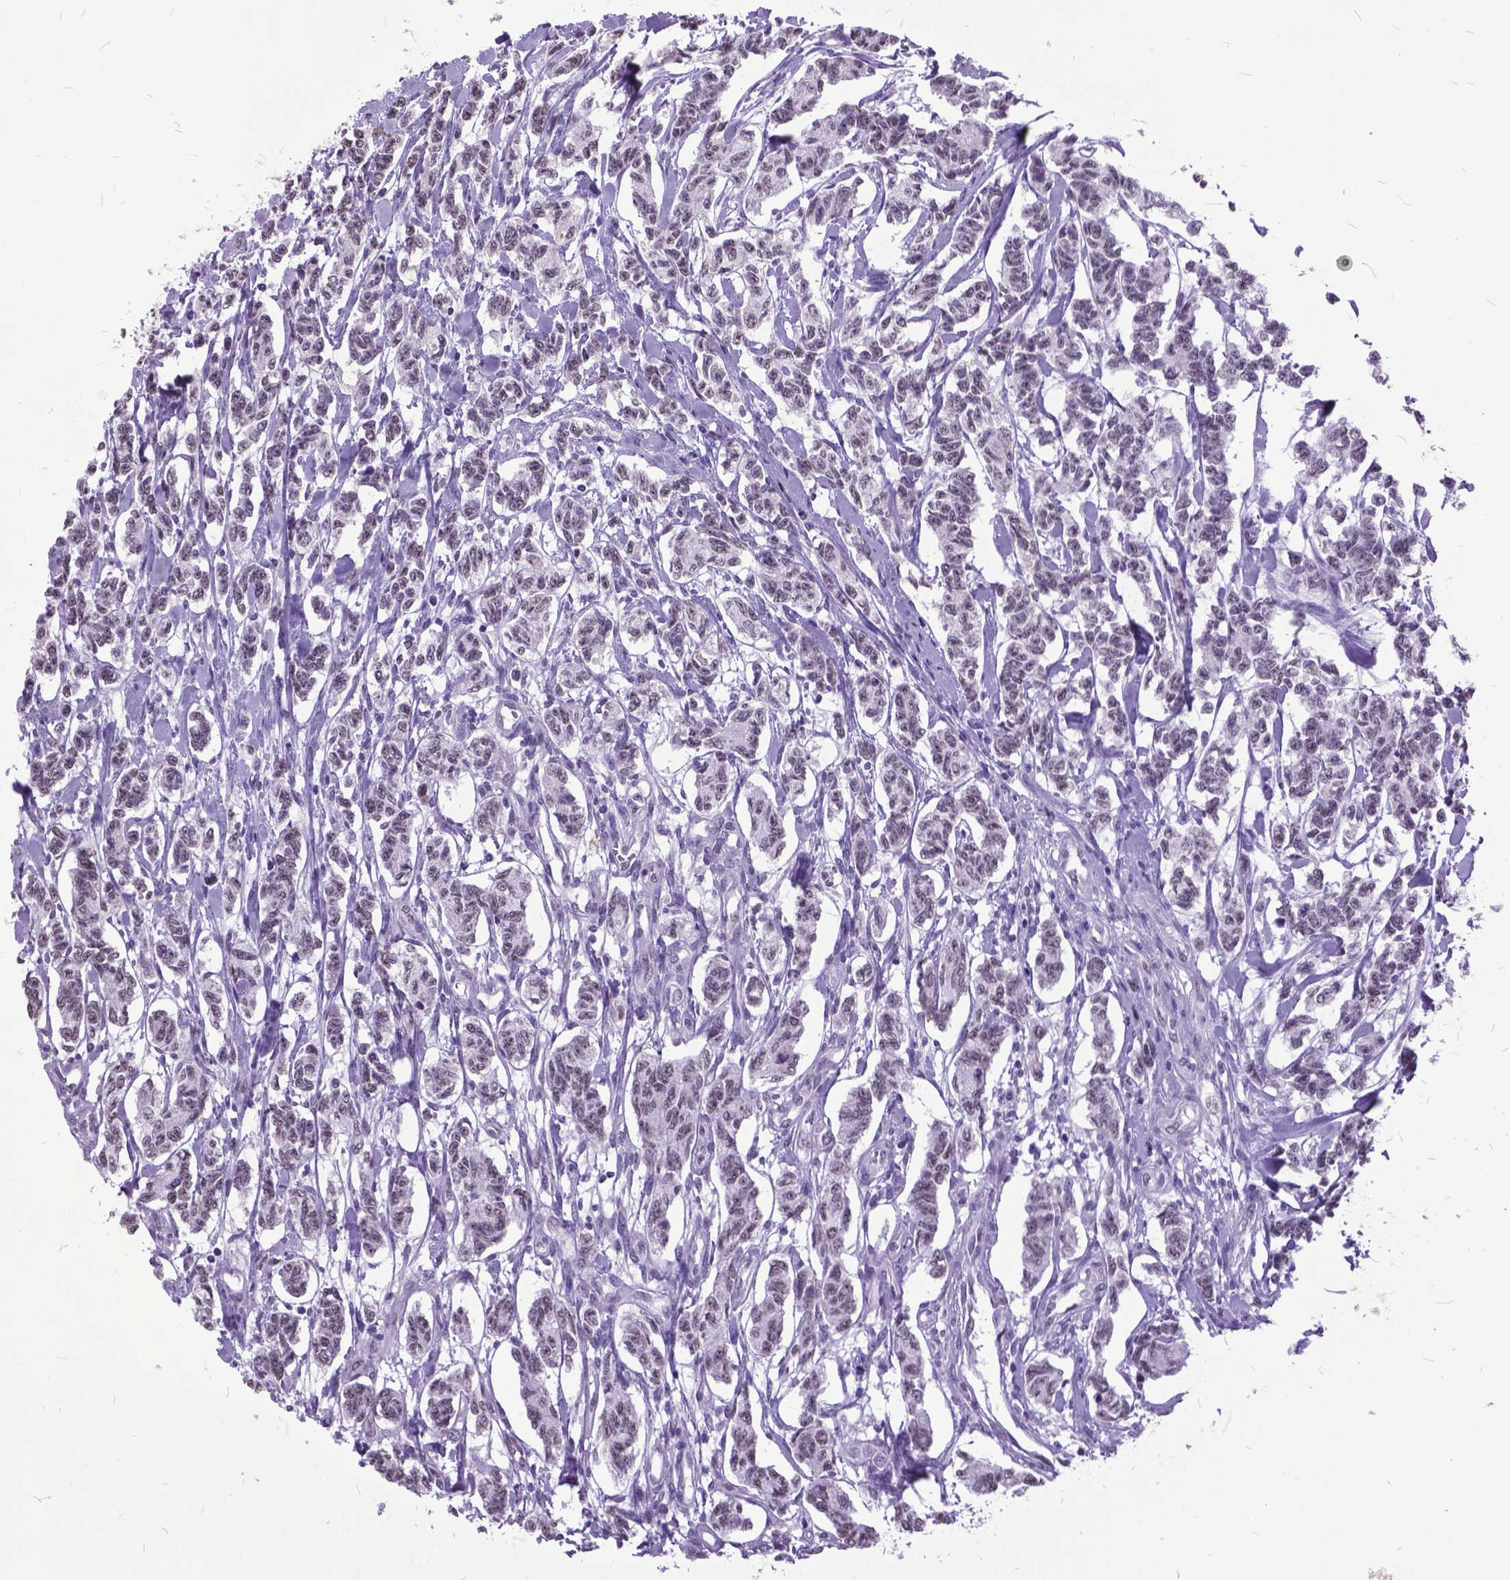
{"staining": {"intensity": "weak", "quantity": ">75%", "location": "nuclear"}, "tissue": "carcinoid", "cell_type": "Tumor cells", "image_type": "cancer", "snomed": [{"axis": "morphology", "description": "Carcinoid, malignant, NOS"}, {"axis": "topography", "description": "Kidney"}], "caption": "DAB (3,3'-diaminobenzidine) immunohistochemical staining of human carcinoid (malignant) shows weak nuclear protein positivity in approximately >75% of tumor cells.", "gene": "MARCHF10", "patient": {"sex": "female", "age": 41}}